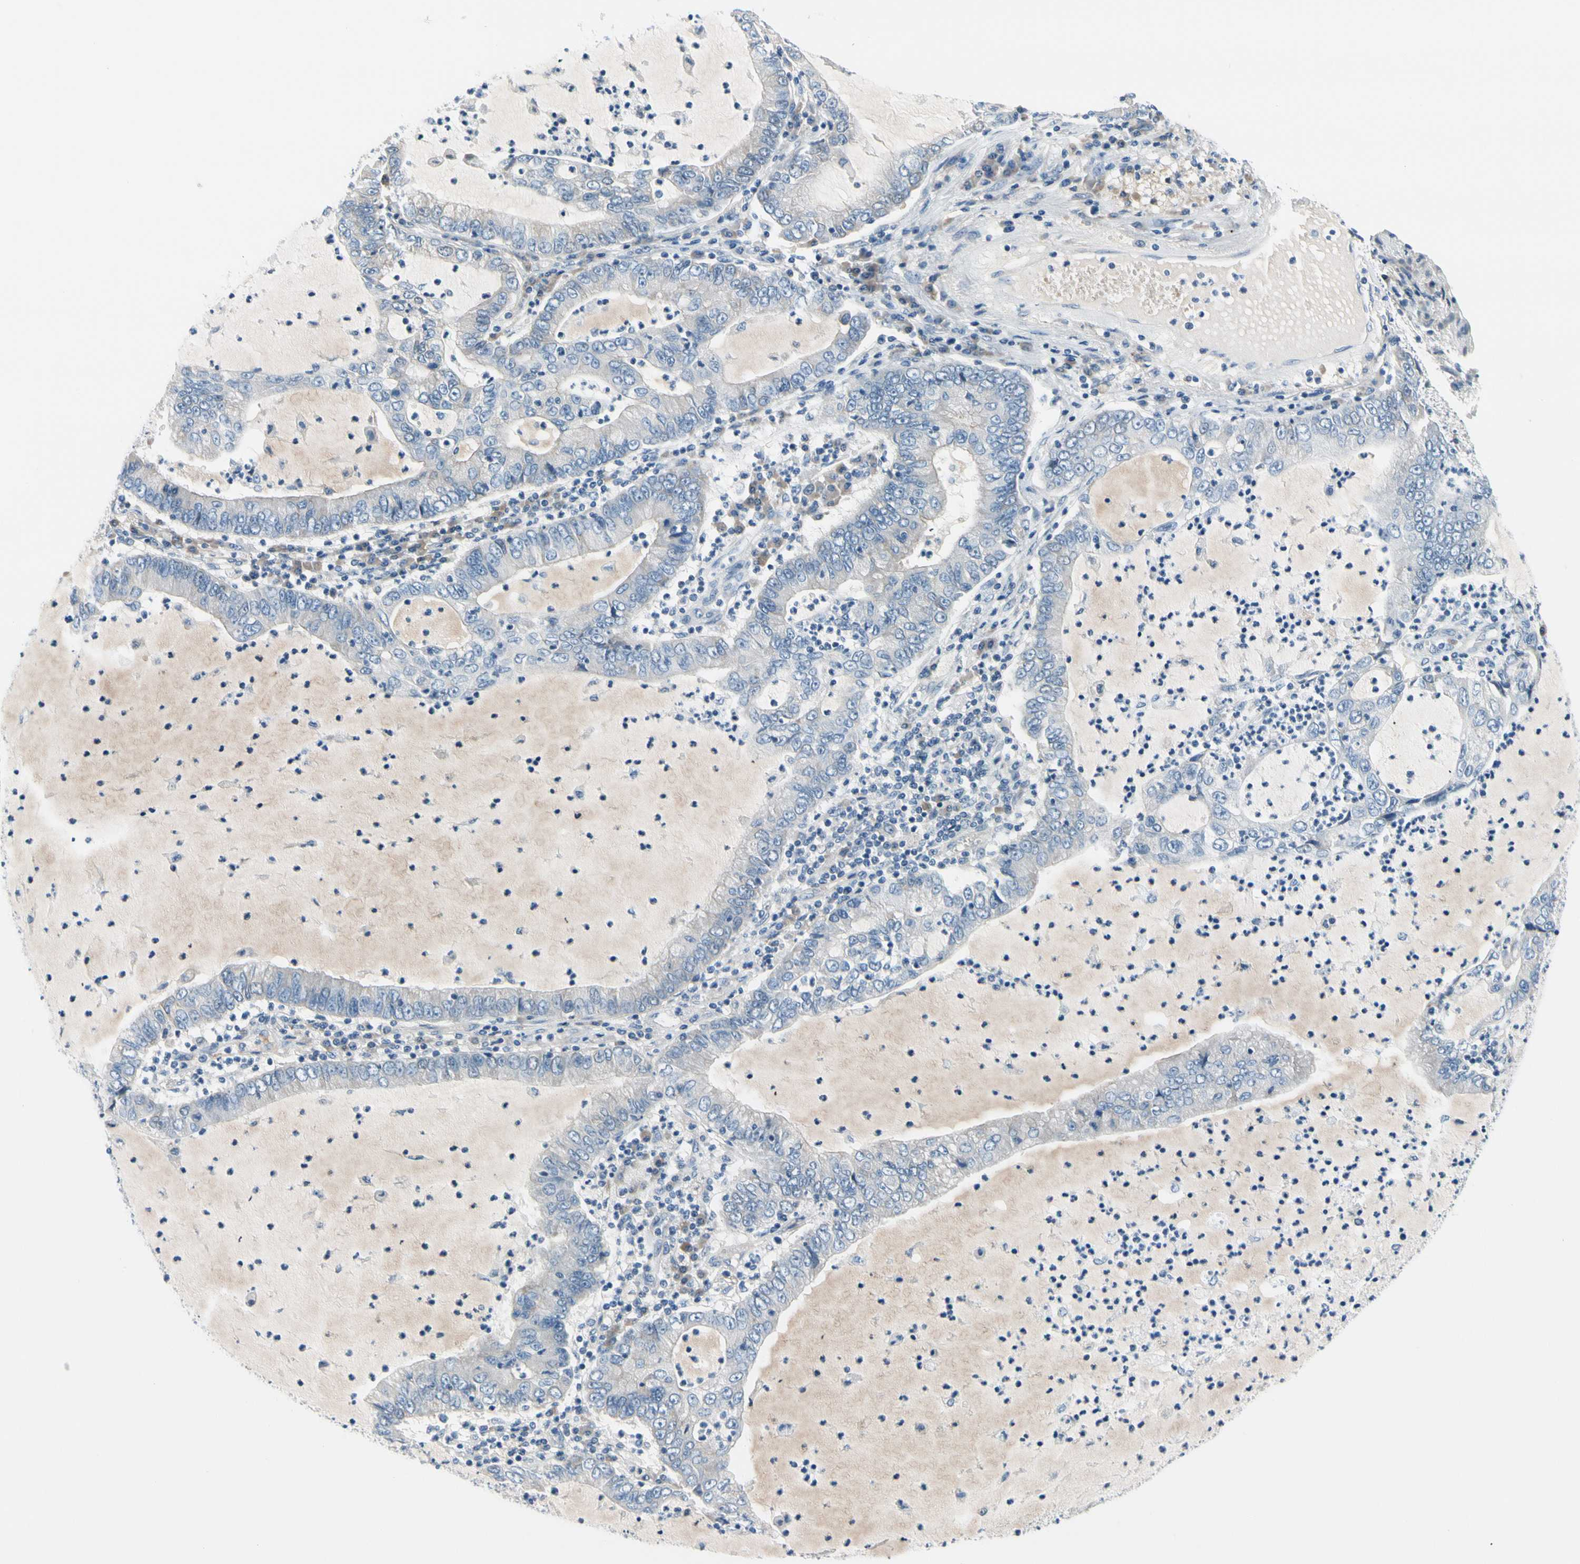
{"staining": {"intensity": "negative", "quantity": "none", "location": "none"}, "tissue": "lung cancer", "cell_type": "Tumor cells", "image_type": "cancer", "snomed": [{"axis": "morphology", "description": "Adenocarcinoma, NOS"}, {"axis": "topography", "description": "Lung"}], "caption": "Immunohistochemistry (IHC) photomicrograph of neoplastic tissue: human lung cancer stained with DAB demonstrates no significant protein expression in tumor cells. Brightfield microscopy of immunohistochemistry (IHC) stained with DAB (3,3'-diaminobenzidine) (brown) and hematoxylin (blue), captured at high magnification.", "gene": "FCER2", "patient": {"sex": "female", "age": 51}}